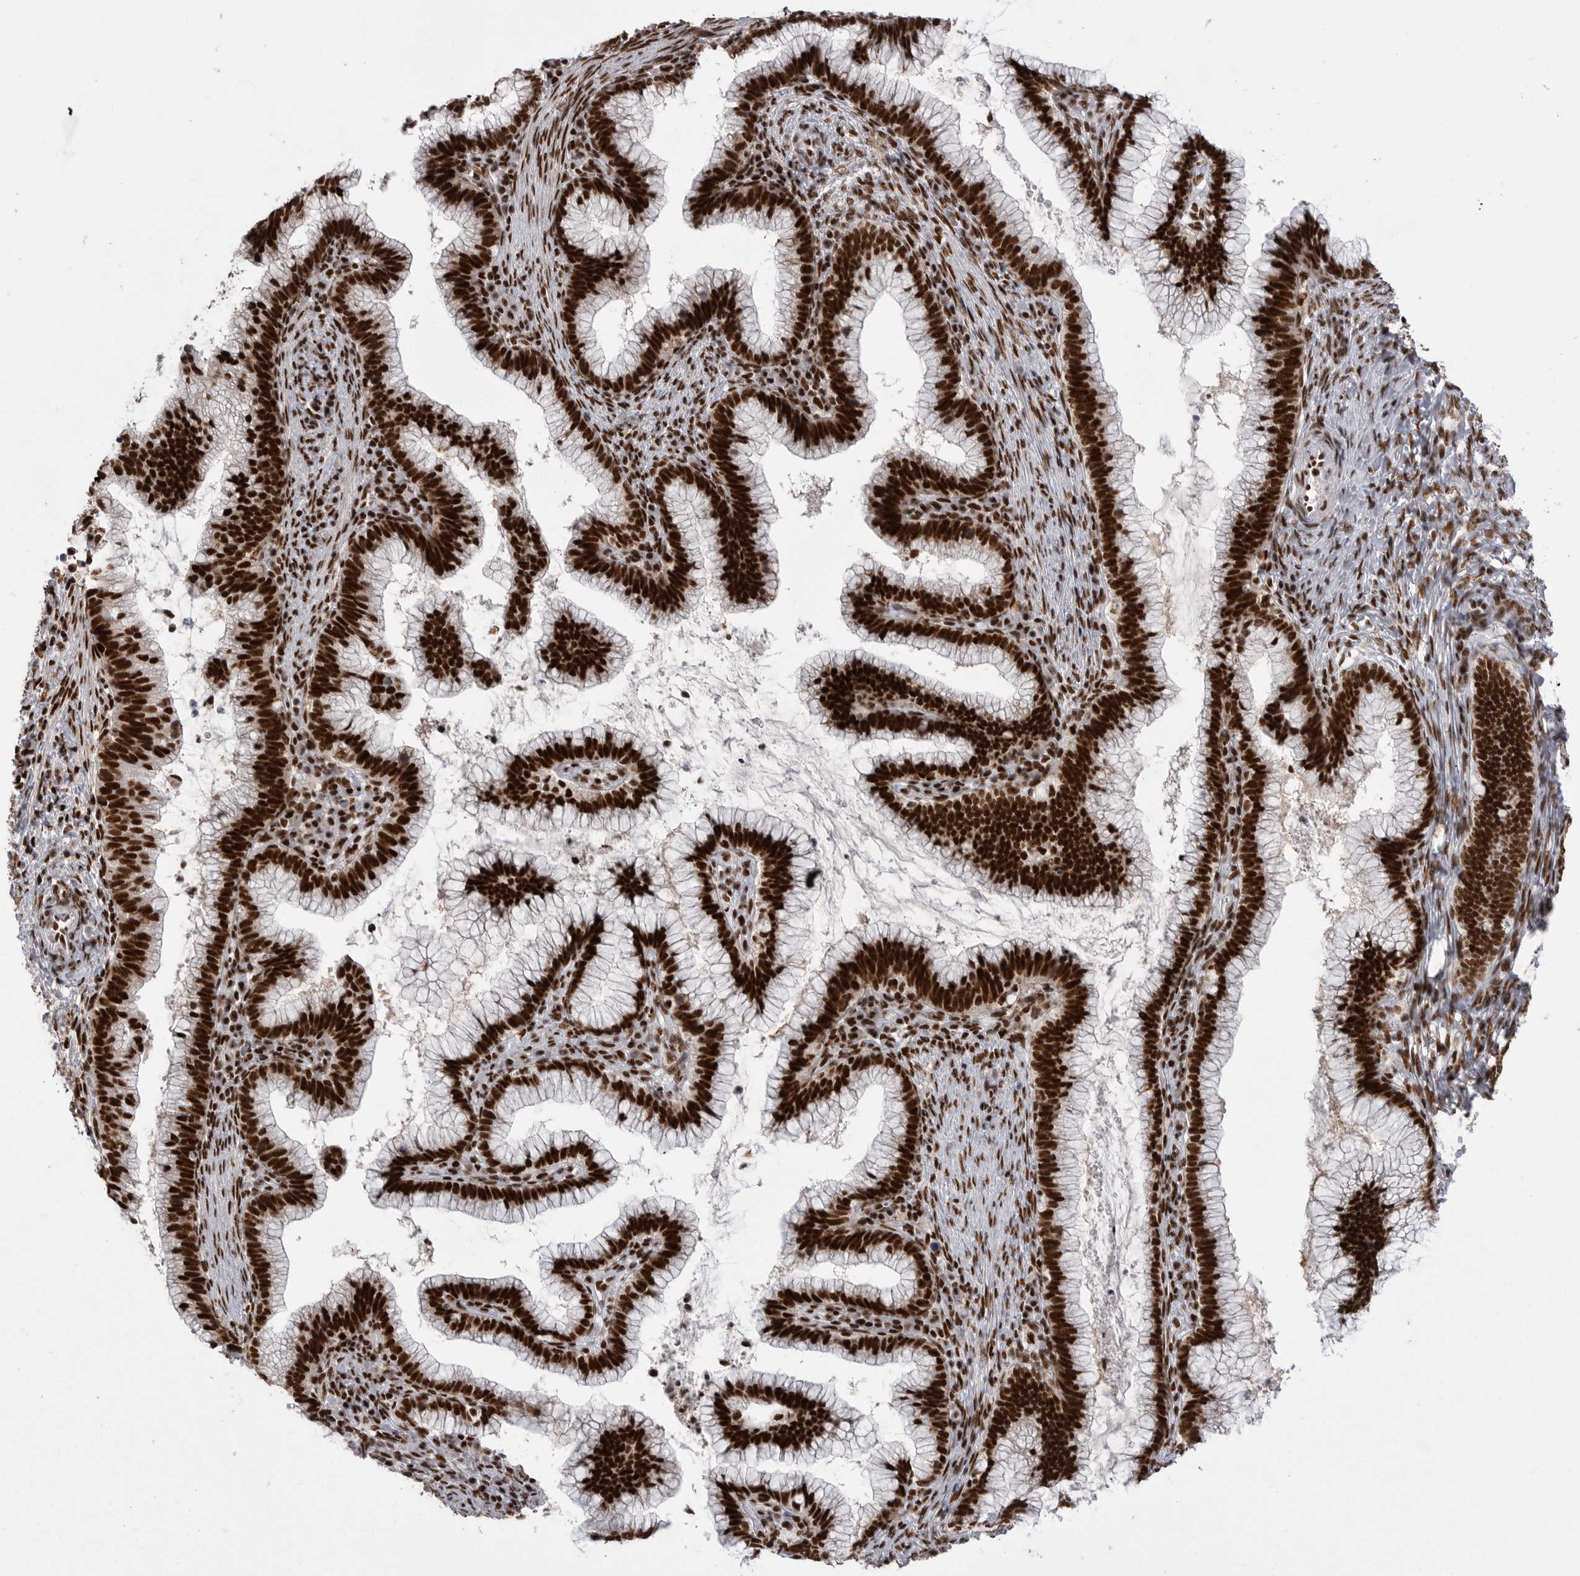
{"staining": {"intensity": "strong", "quantity": ">75%", "location": "nuclear"}, "tissue": "cervical cancer", "cell_type": "Tumor cells", "image_type": "cancer", "snomed": [{"axis": "morphology", "description": "Adenocarcinoma, NOS"}, {"axis": "topography", "description": "Cervix"}], "caption": "DAB immunohistochemical staining of human cervical cancer (adenocarcinoma) displays strong nuclear protein staining in about >75% of tumor cells. (DAB (3,3'-diaminobenzidine) IHC, brown staining for protein, blue staining for nuclei).", "gene": "PPP1R8", "patient": {"sex": "female", "age": 36}}